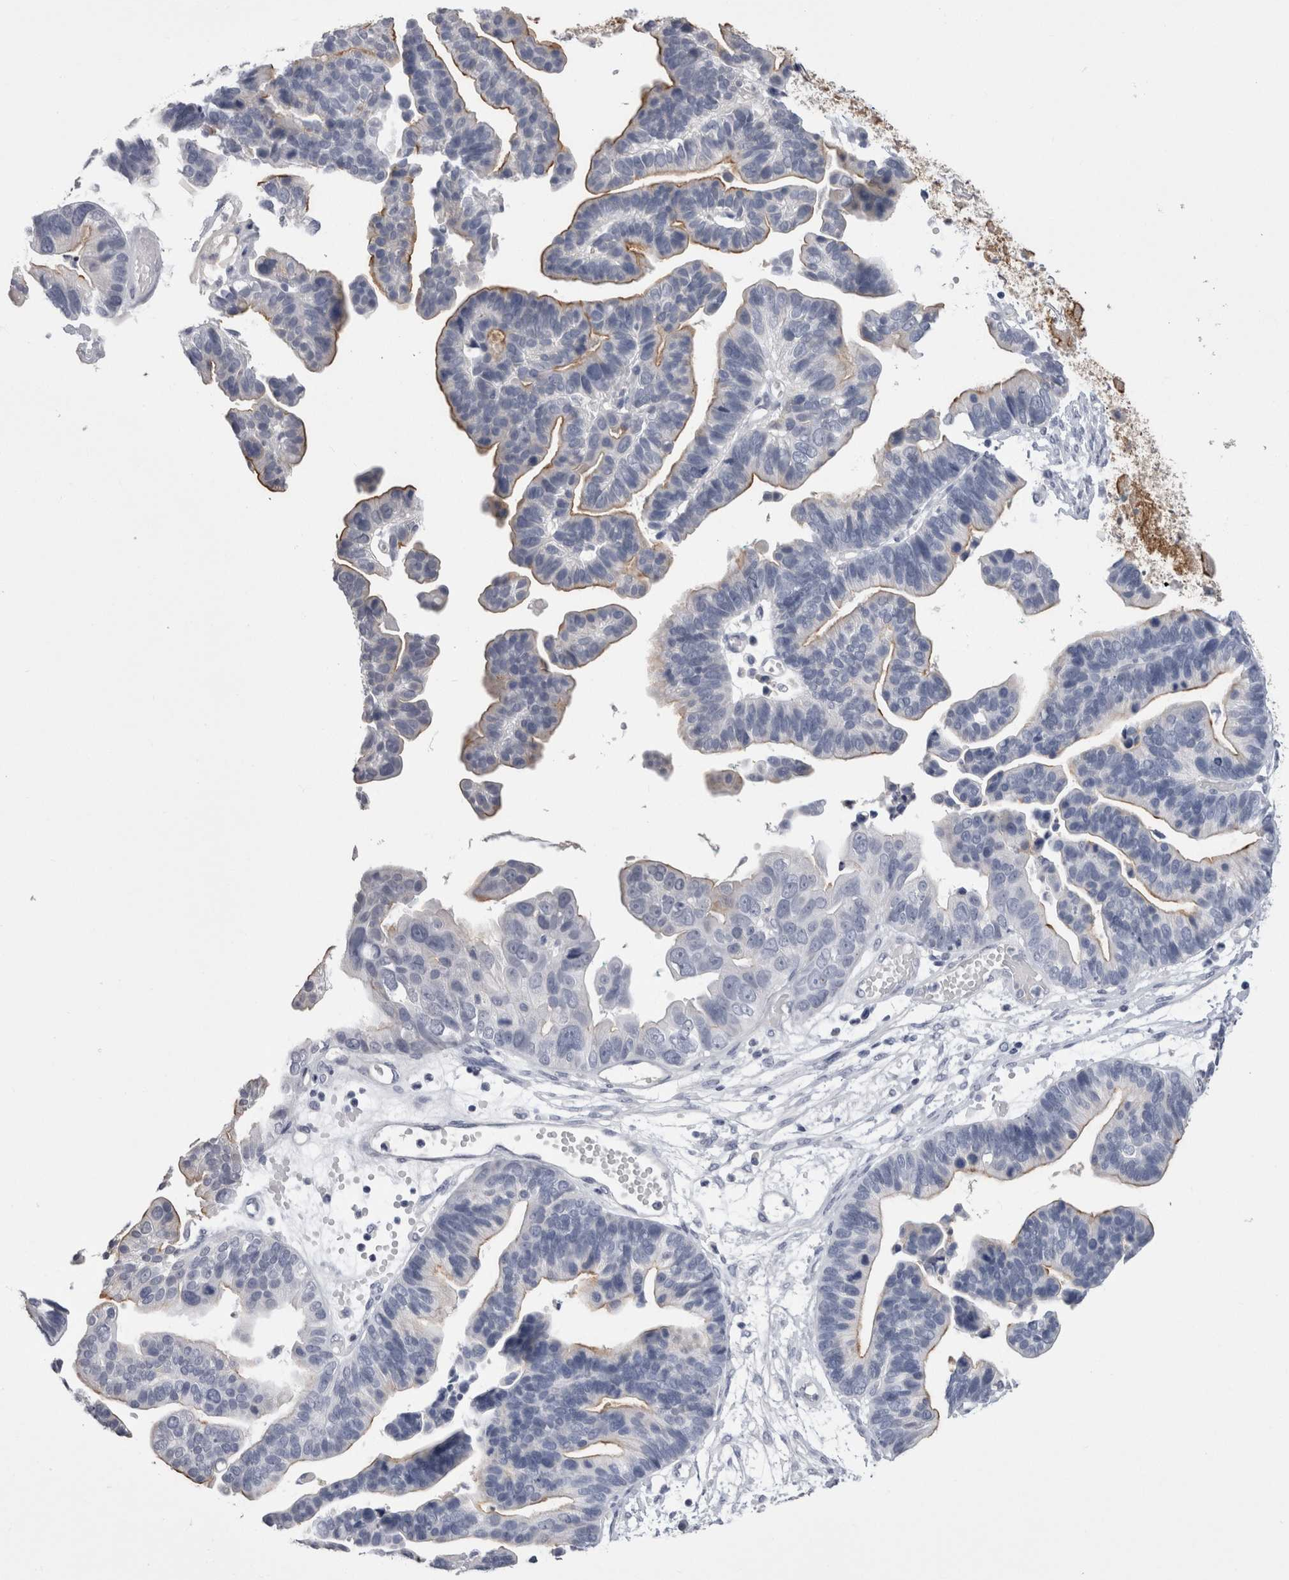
{"staining": {"intensity": "moderate", "quantity": "<25%", "location": "cytoplasmic/membranous"}, "tissue": "ovarian cancer", "cell_type": "Tumor cells", "image_type": "cancer", "snomed": [{"axis": "morphology", "description": "Cystadenocarcinoma, serous, NOS"}, {"axis": "topography", "description": "Ovary"}], "caption": "The histopathology image demonstrates immunohistochemical staining of serous cystadenocarcinoma (ovarian). There is moderate cytoplasmic/membranous positivity is present in approximately <25% of tumor cells. Nuclei are stained in blue.", "gene": "CDHR5", "patient": {"sex": "female", "age": 56}}